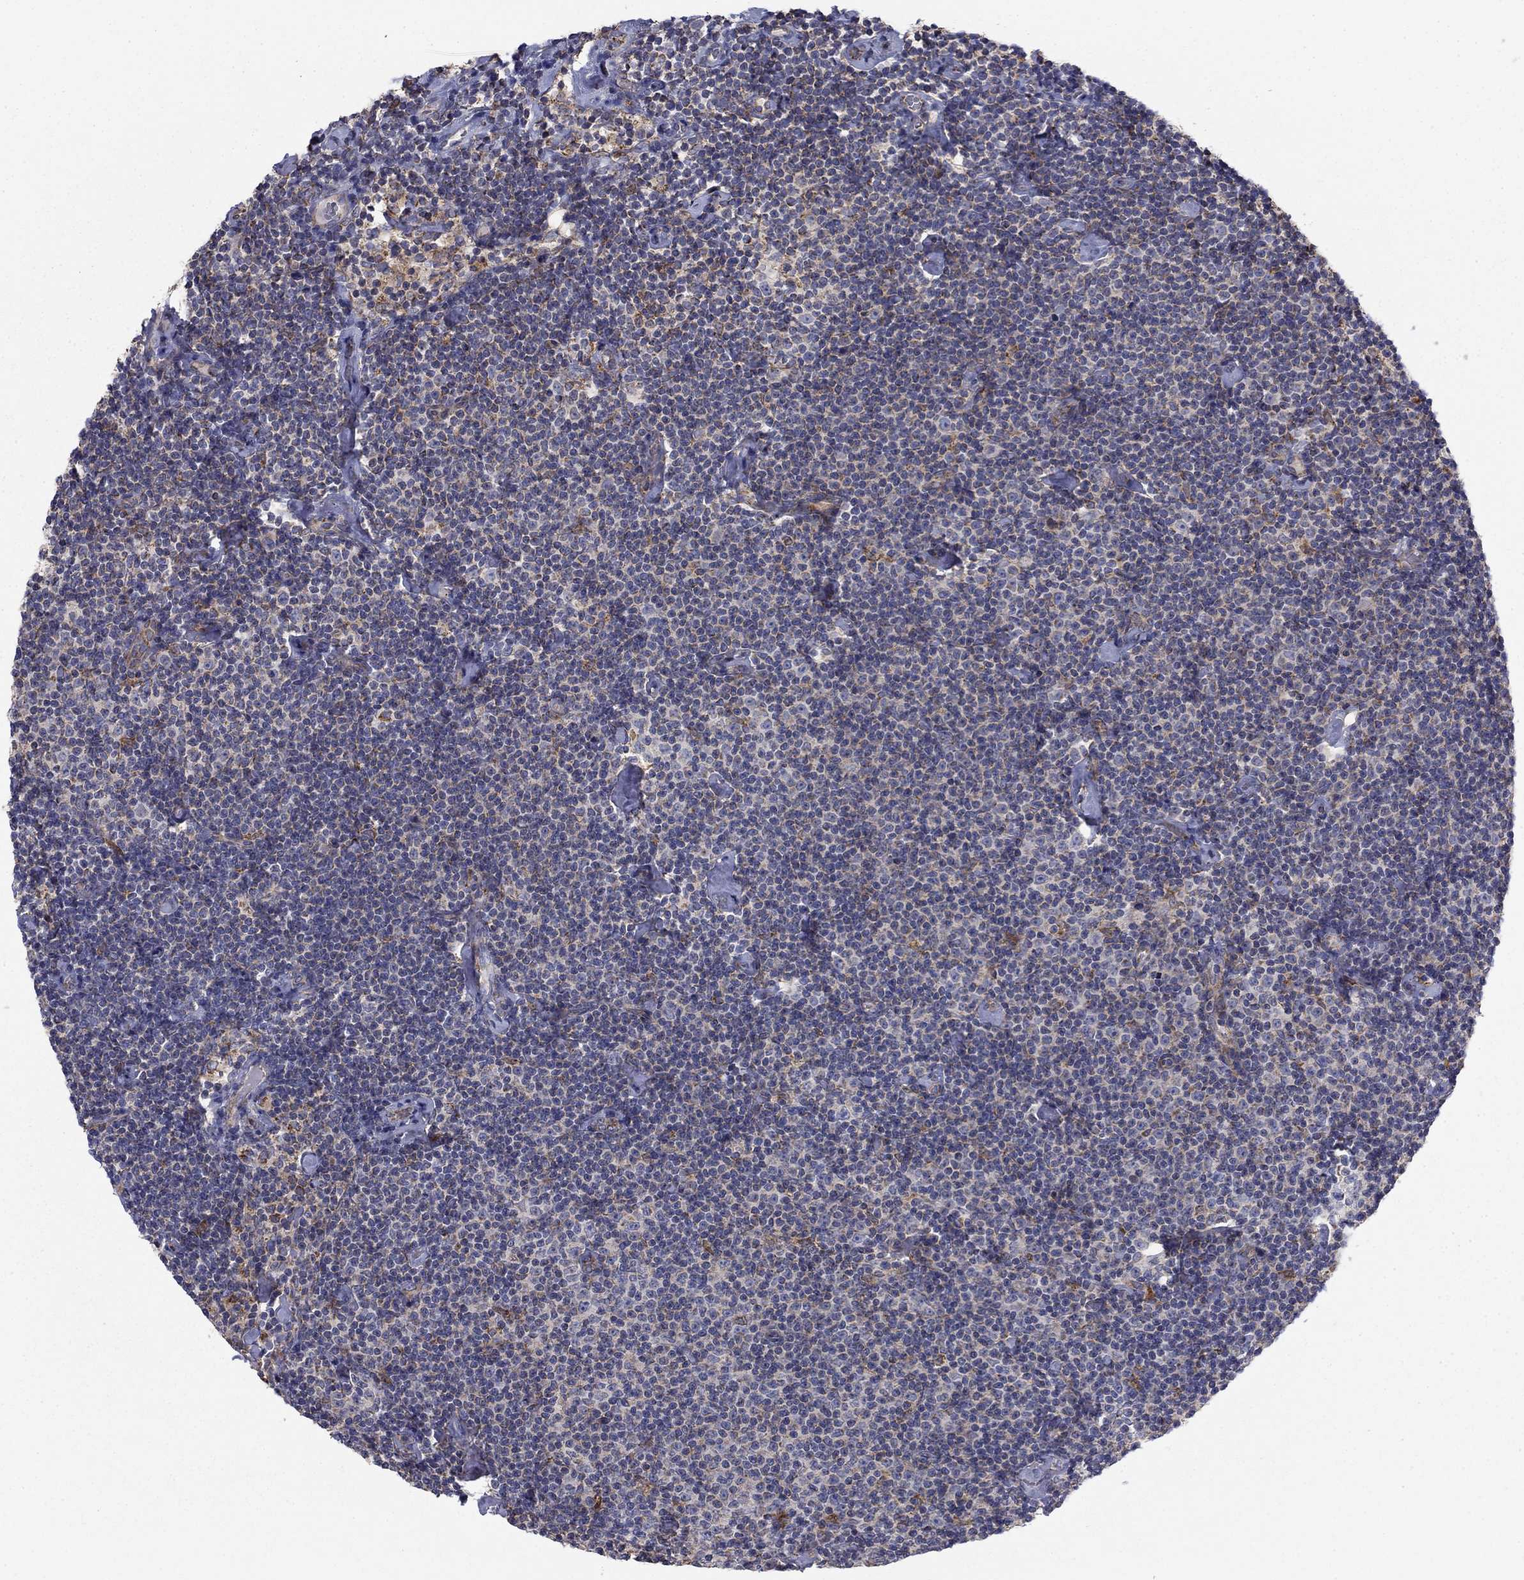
{"staining": {"intensity": "negative", "quantity": "none", "location": "none"}, "tissue": "lymphoma", "cell_type": "Tumor cells", "image_type": "cancer", "snomed": [{"axis": "morphology", "description": "Malignant lymphoma, non-Hodgkin's type, Low grade"}, {"axis": "topography", "description": "Lymph node"}], "caption": "There is no significant staining in tumor cells of lymphoma.", "gene": "MMAA", "patient": {"sex": "male", "age": 81}}